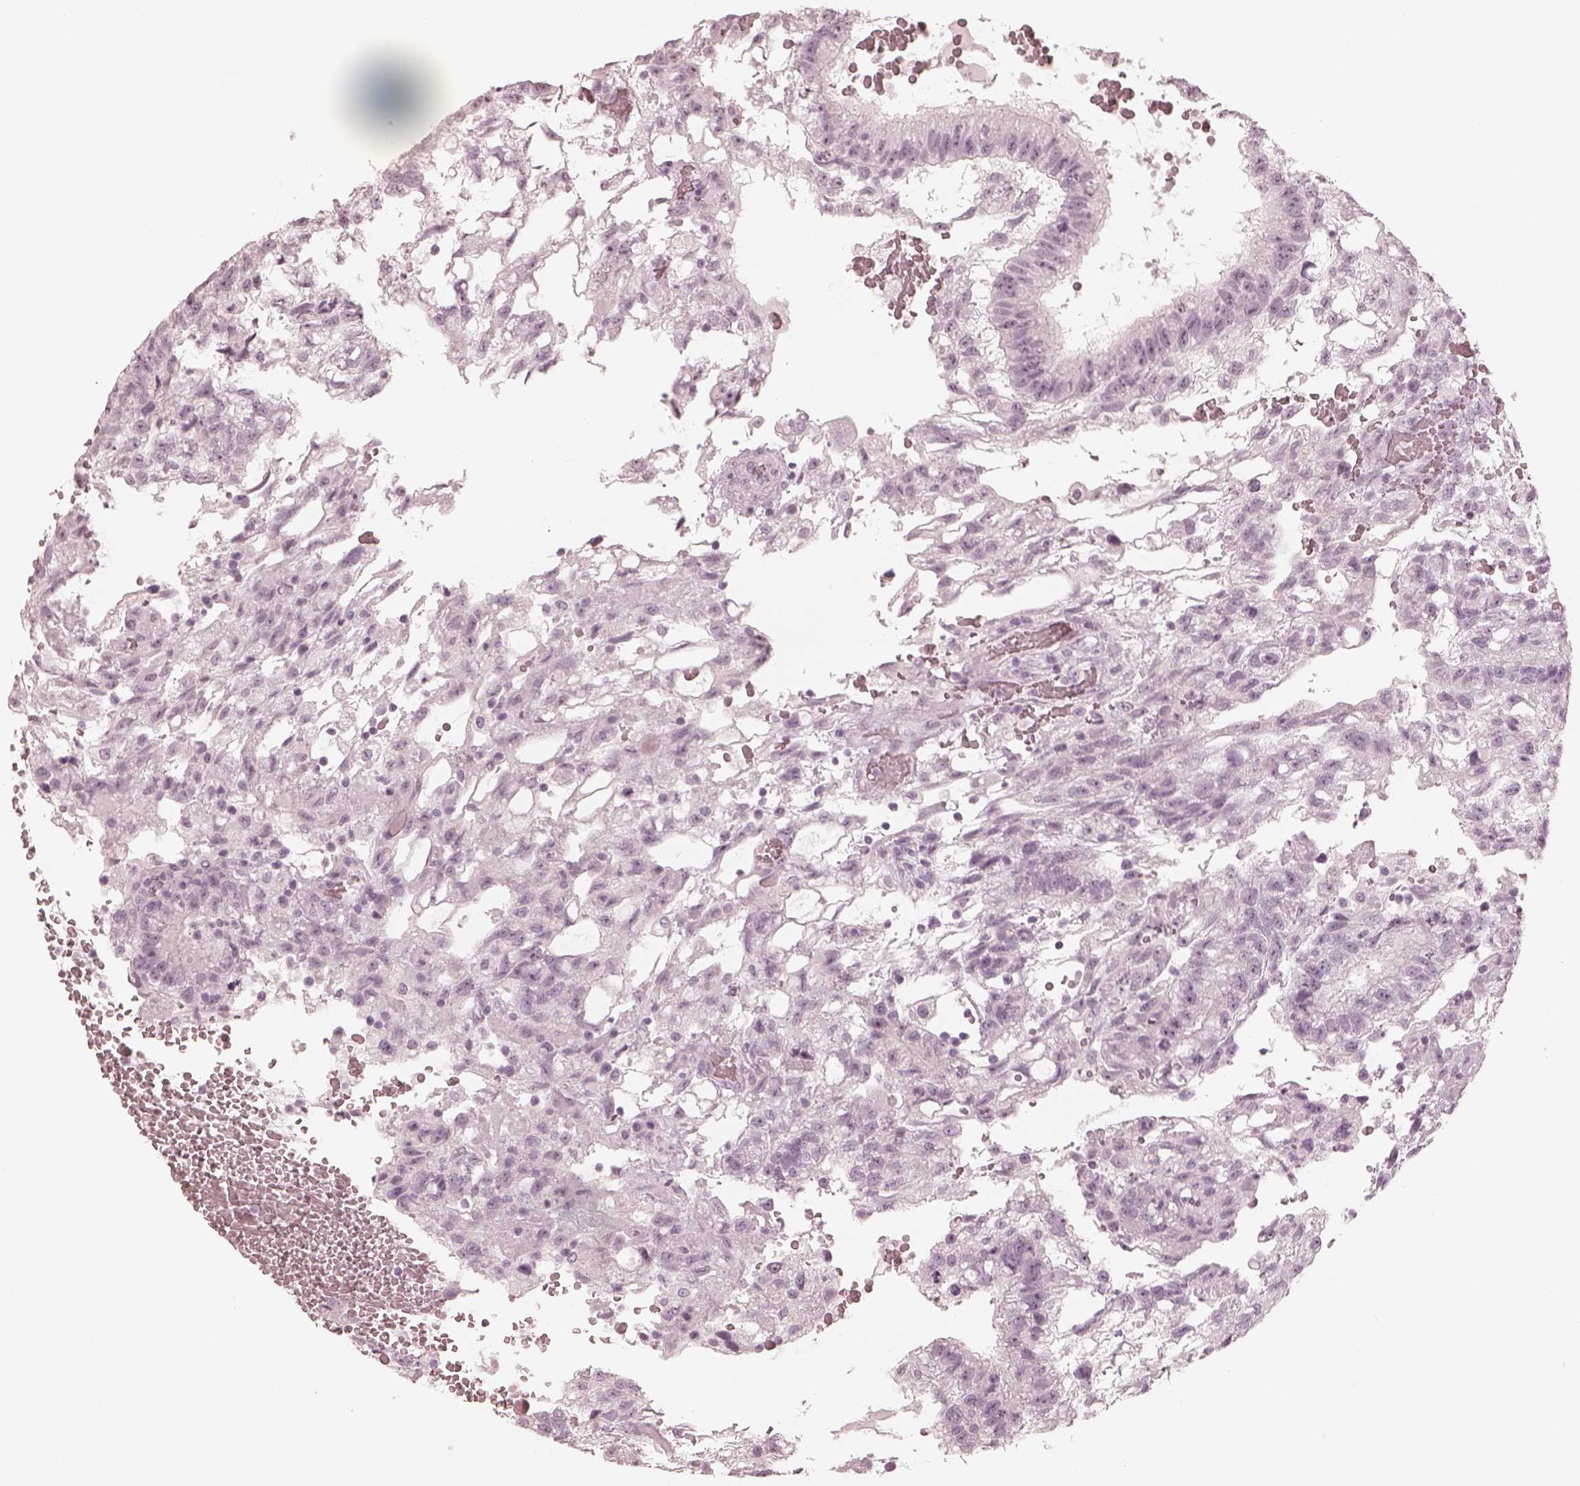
{"staining": {"intensity": "negative", "quantity": "none", "location": "none"}, "tissue": "testis cancer", "cell_type": "Tumor cells", "image_type": "cancer", "snomed": [{"axis": "morphology", "description": "Carcinoma, Embryonal, NOS"}, {"axis": "topography", "description": "Testis"}], "caption": "Immunohistochemical staining of human embryonal carcinoma (testis) shows no significant expression in tumor cells.", "gene": "CALR3", "patient": {"sex": "male", "age": 32}}